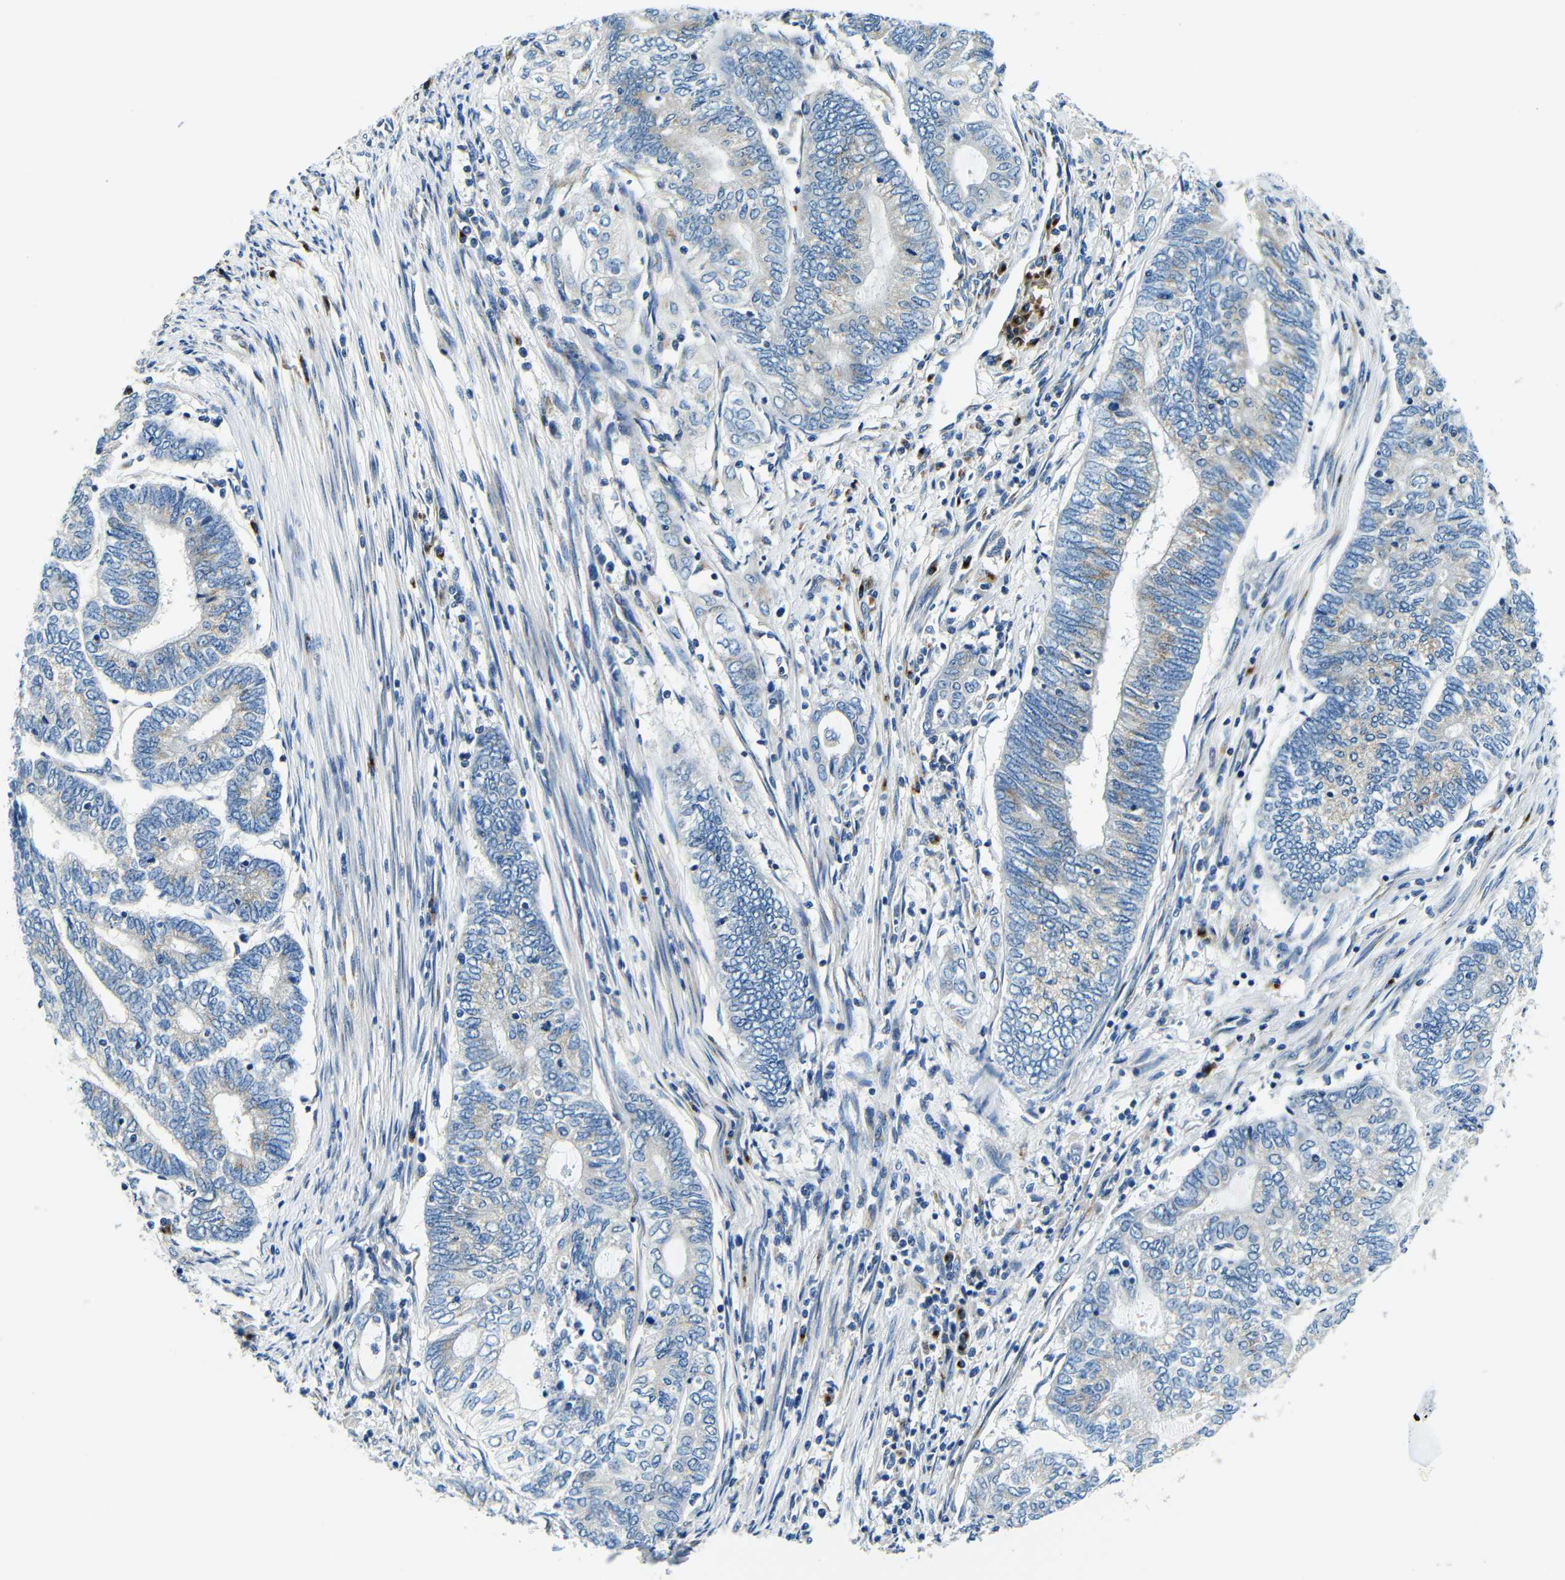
{"staining": {"intensity": "weak", "quantity": "<25%", "location": "cytoplasmic/membranous"}, "tissue": "endometrial cancer", "cell_type": "Tumor cells", "image_type": "cancer", "snomed": [{"axis": "morphology", "description": "Adenocarcinoma, NOS"}, {"axis": "topography", "description": "Uterus"}, {"axis": "topography", "description": "Endometrium"}], "caption": "An image of human adenocarcinoma (endometrial) is negative for staining in tumor cells. (Stains: DAB immunohistochemistry with hematoxylin counter stain, Microscopy: brightfield microscopy at high magnification).", "gene": "USO1", "patient": {"sex": "female", "age": 70}}